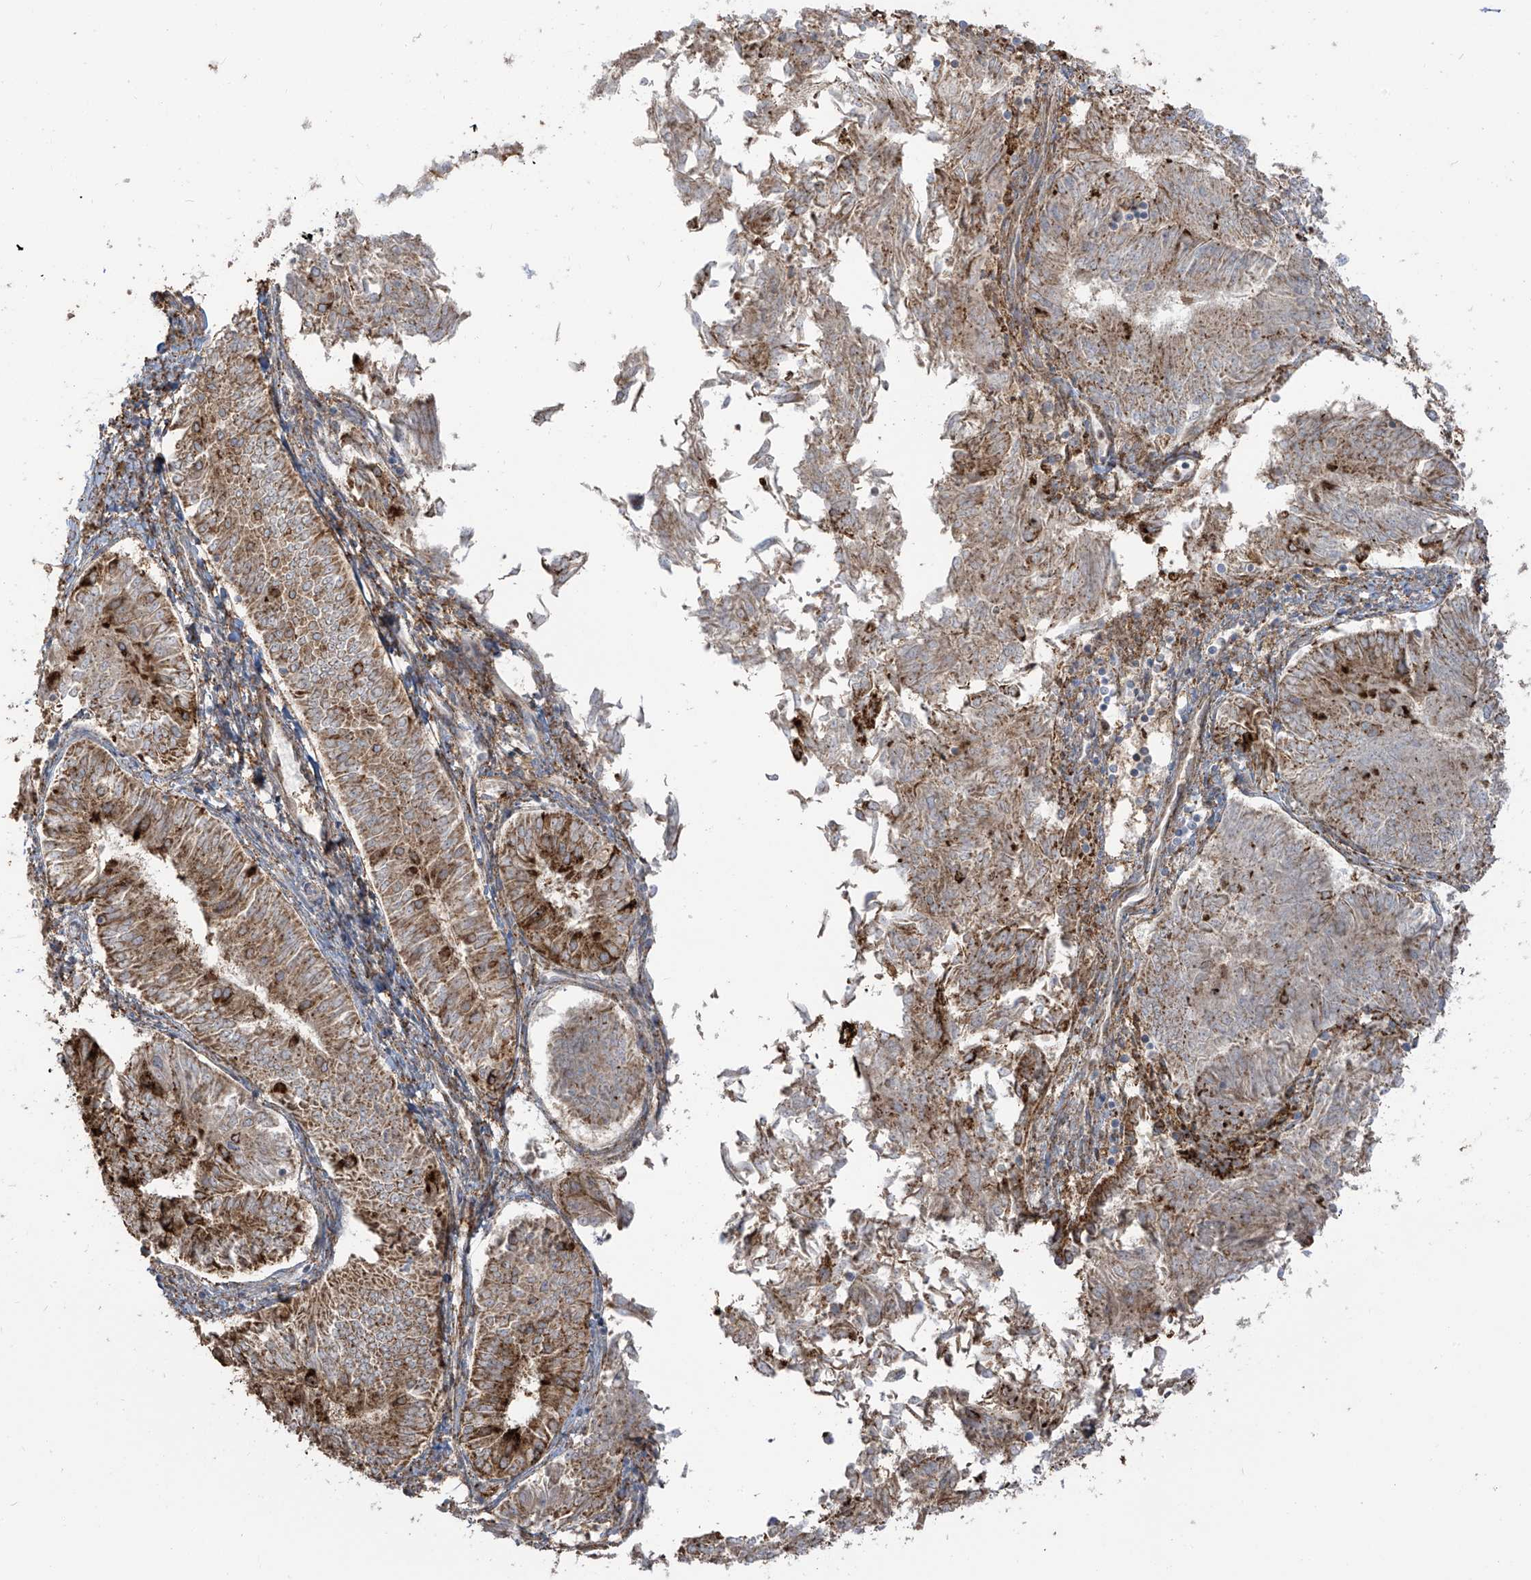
{"staining": {"intensity": "strong", "quantity": "<25%", "location": "cytoplasmic/membranous"}, "tissue": "endometrial cancer", "cell_type": "Tumor cells", "image_type": "cancer", "snomed": [{"axis": "morphology", "description": "Adenocarcinoma, NOS"}, {"axis": "topography", "description": "Endometrium"}], "caption": "Immunohistochemistry image of human adenocarcinoma (endometrial) stained for a protein (brown), which demonstrates medium levels of strong cytoplasmic/membranous positivity in approximately <25% of tumor cells.", "gene": "ZGRF1", "patient": {"sex": "female", "age": 58}}